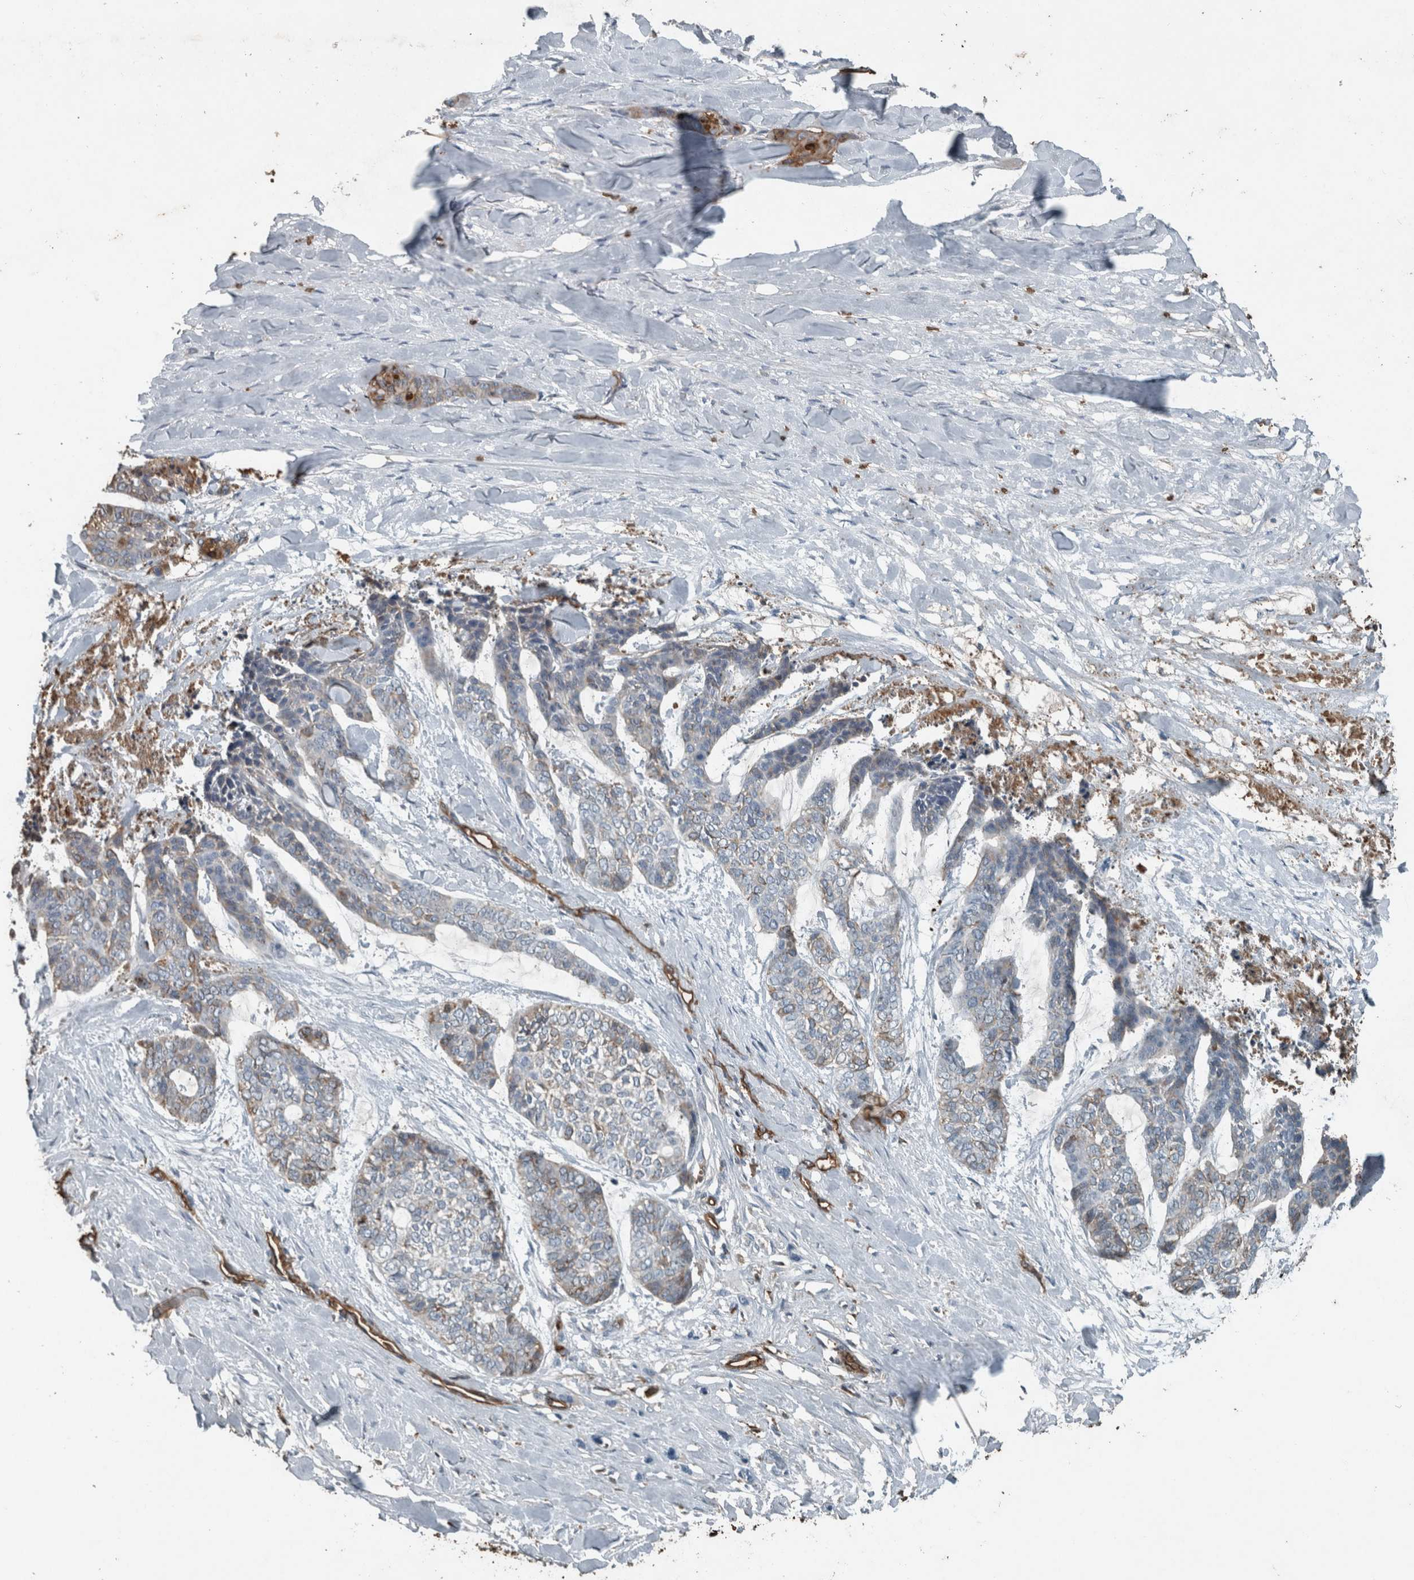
{"staining": {"intensity": "weak", "quantity": "<25%", "location": "cytoplasmic/membranous"}, "tissue": "skin cancer", "cell_type": "Tumor cells", "image_type": "cancer", "snomed": [{"axis": "morphology", "description": "Basal cell carcinoma"}, {"axis": "topography", "description": "Skin"}], "caption": "The photomicrograph displays no significant staining in tumor cells of skin cancer (basal cell carcinoma). The staining is performed using DAB brown chromogen with nuclei counter-stained in using hematoxylin.", "gene": "LBP", "patient": {"sex": "female", "age": 64}}